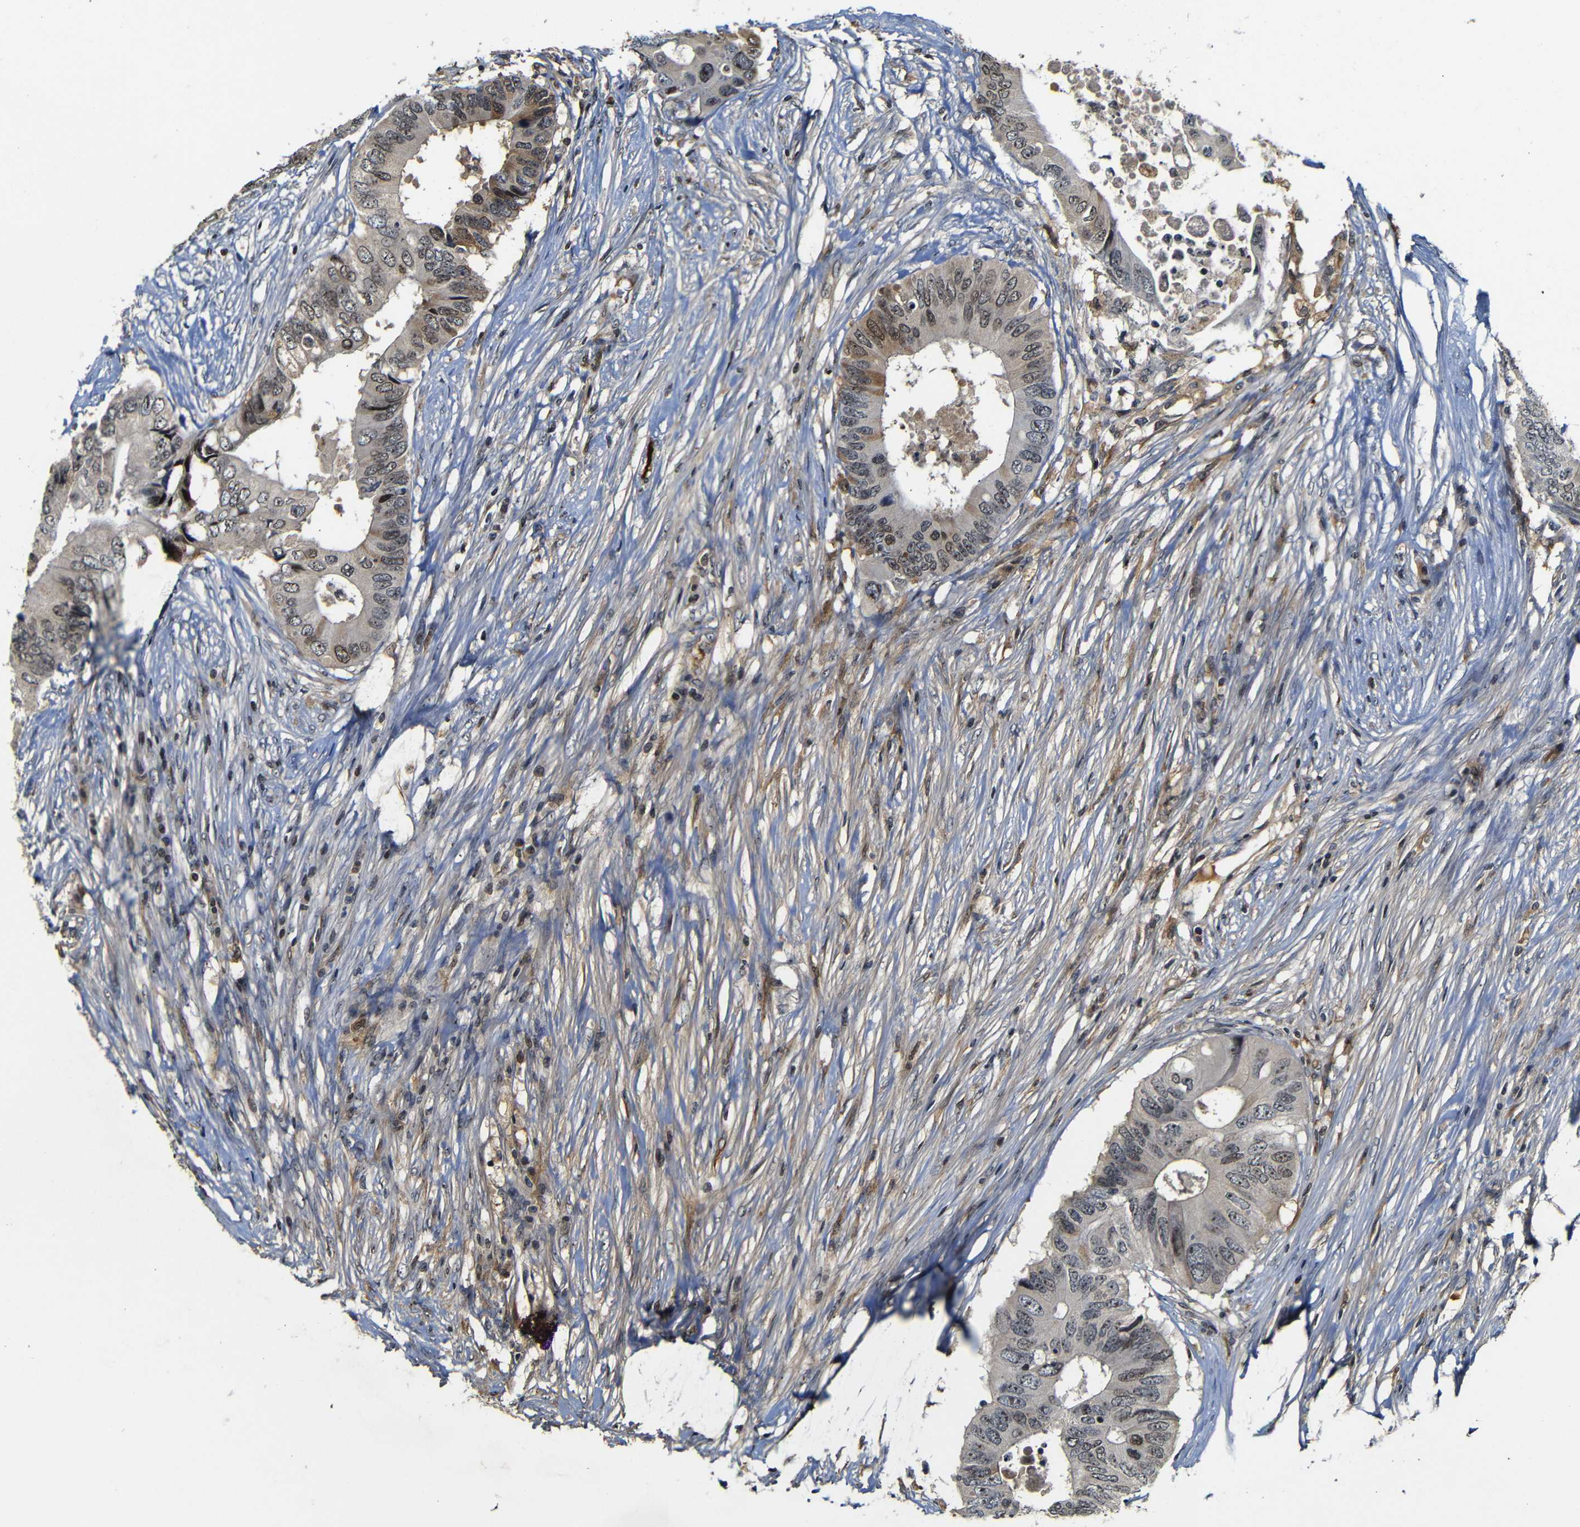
{"staining": {"intensity": "moderate", "quantity": "<25%", "location": "cytoplasmic/membranous,nuclear"}, "tissue": "colorectal cancer", "cell_type": "Tumor cells", "image_type": "cancer", "snomed": [{"axis": "morphology", "description": "Adenocarcinoma, NOS"}, {"axis": "topography", "description": "Colon"}], "caption": "Immunohistochemical staining of human colorectal adenocarcinoma shows low levels of moderate cytoplasmic/membranous and nuclear protein positivity in about <25% of tumor cells. The staining was performed using DAB, with brown indicating positive protein expression. Nuclei are stained blue with hematoxylin.", "gene": "MYC", "patient": {"sex": "male", "age": 71}}